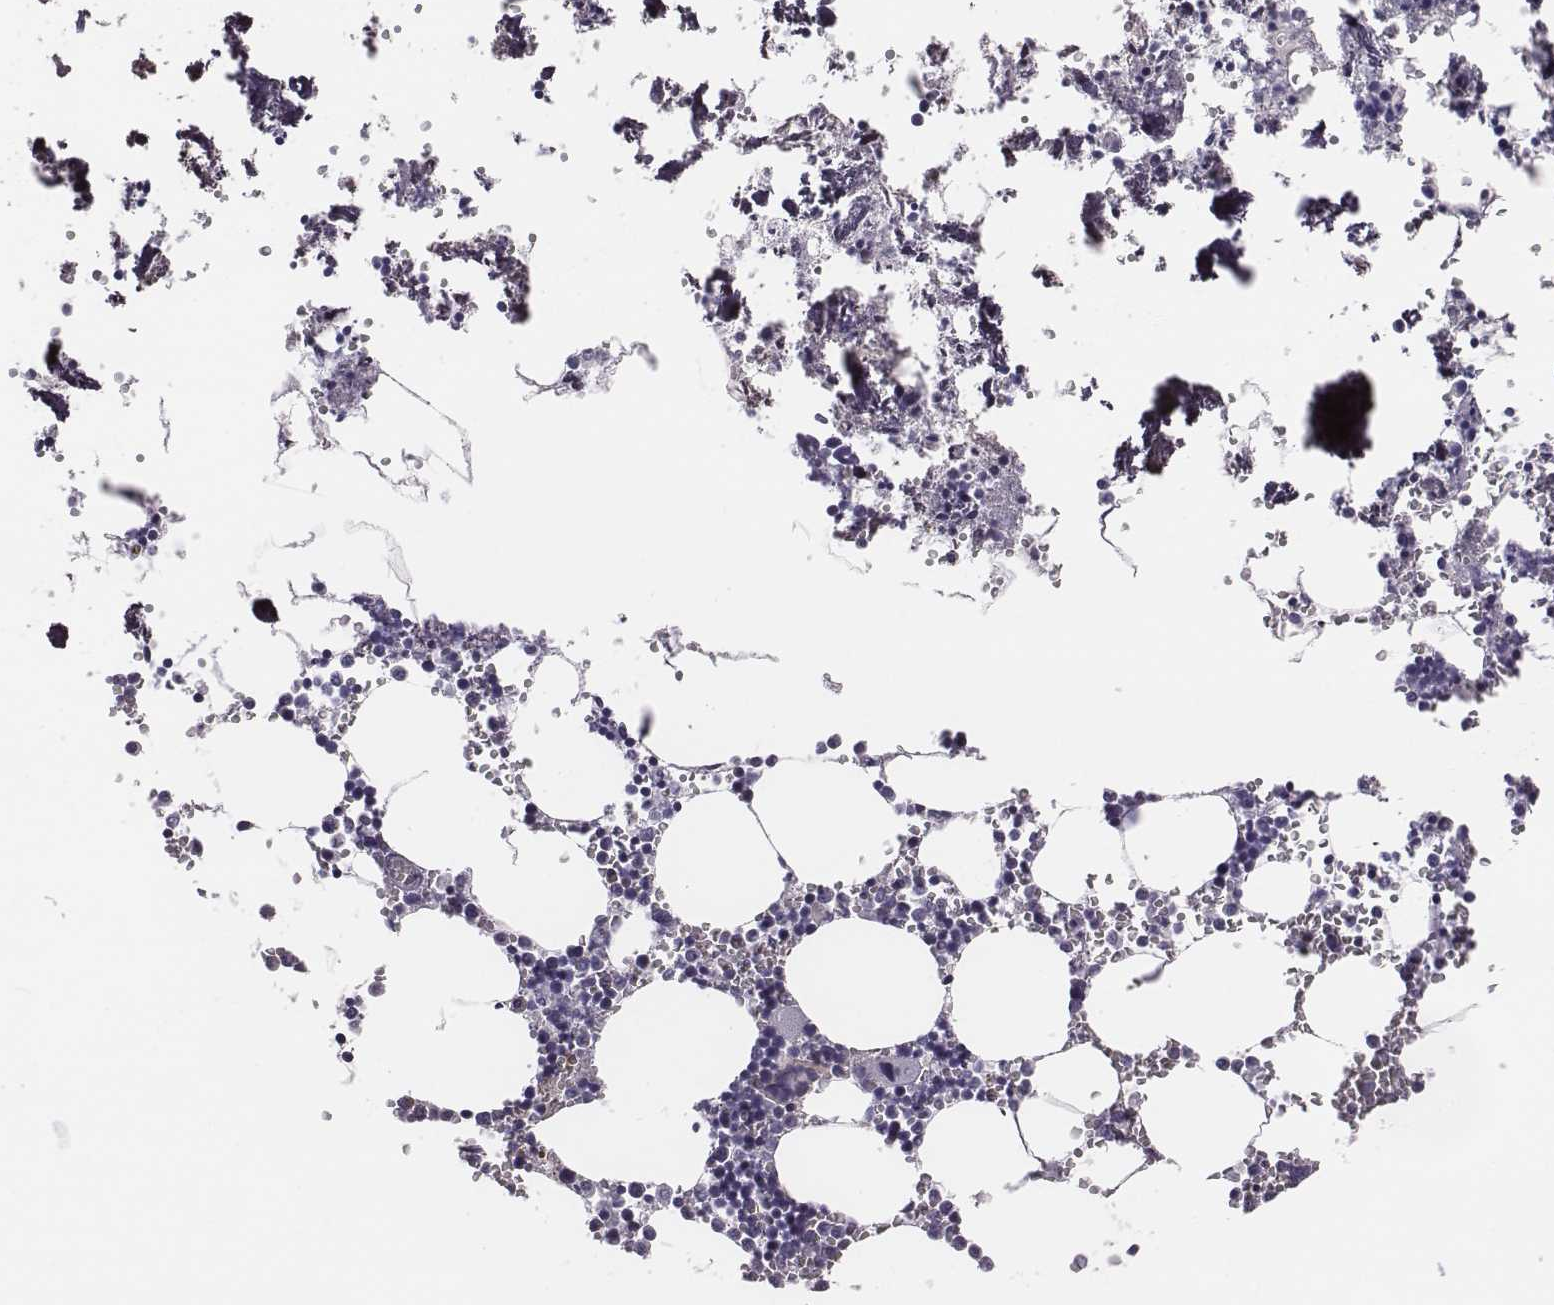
{"staining": {"intensity": "moderate", "quantity": "25%-75%", "location": "nuclear"}, "tissue": "bone marrow", "cell_type": "Hematopoietic cells", "image_type": "normal", "snomed": [{"axis": "morphology", "description": "Normal tissue, NOS"}, {"axis": "topography", "description": "Bone marrow"}], "caption": "Approximately 25%-75% of hematopoietic cells in benign bone marrow demonstrate moderate nuclear protein positivity as visualized by brown immunohistochemical staining.", "gene": "ACOD1", "patient": {"sex": "male", "age": 54}}